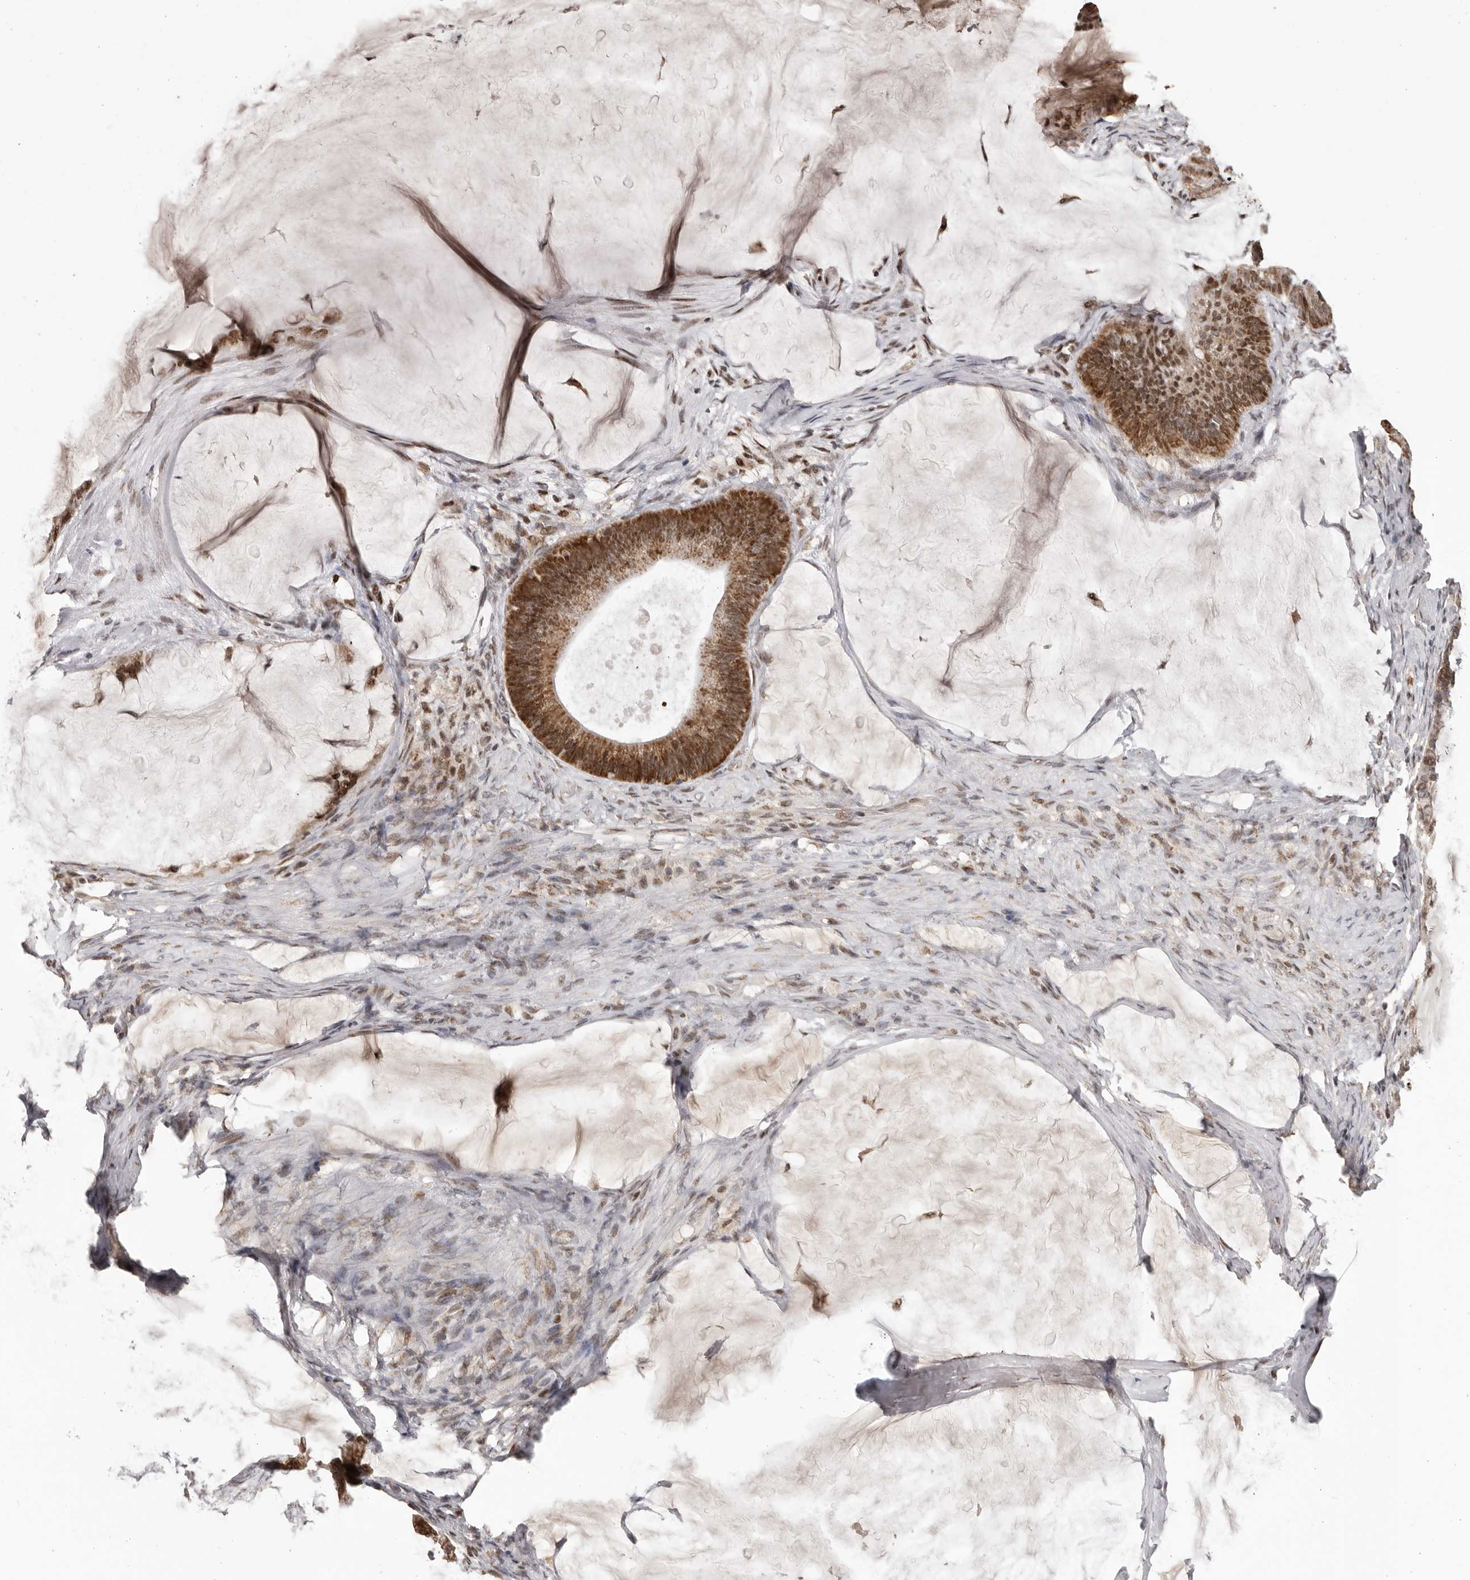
{"staining": {"intensity": "moderate", "quantity": ">75%", "location": "cytoplasmic/membranous,nuclear"}, "tissue": "ovarian cancer", "cell_type": "Tumor cells", "image_type": "cancer", "snomed": [{"axis": "morphology", "description": "Cystadenocarcinoma, mucinous, NOS"}, {"axis": "topography", "description": "Ovary"}], "caption": "Human ovarian mucinous cystadenocarcinoma stained with a brown dye displays moderate cytoplasmic/membranous and nuclear positive positivity in about >75% of tumor cells.", "gene": "C17orf99", "patient": {"sex": "female", "age": 61}}